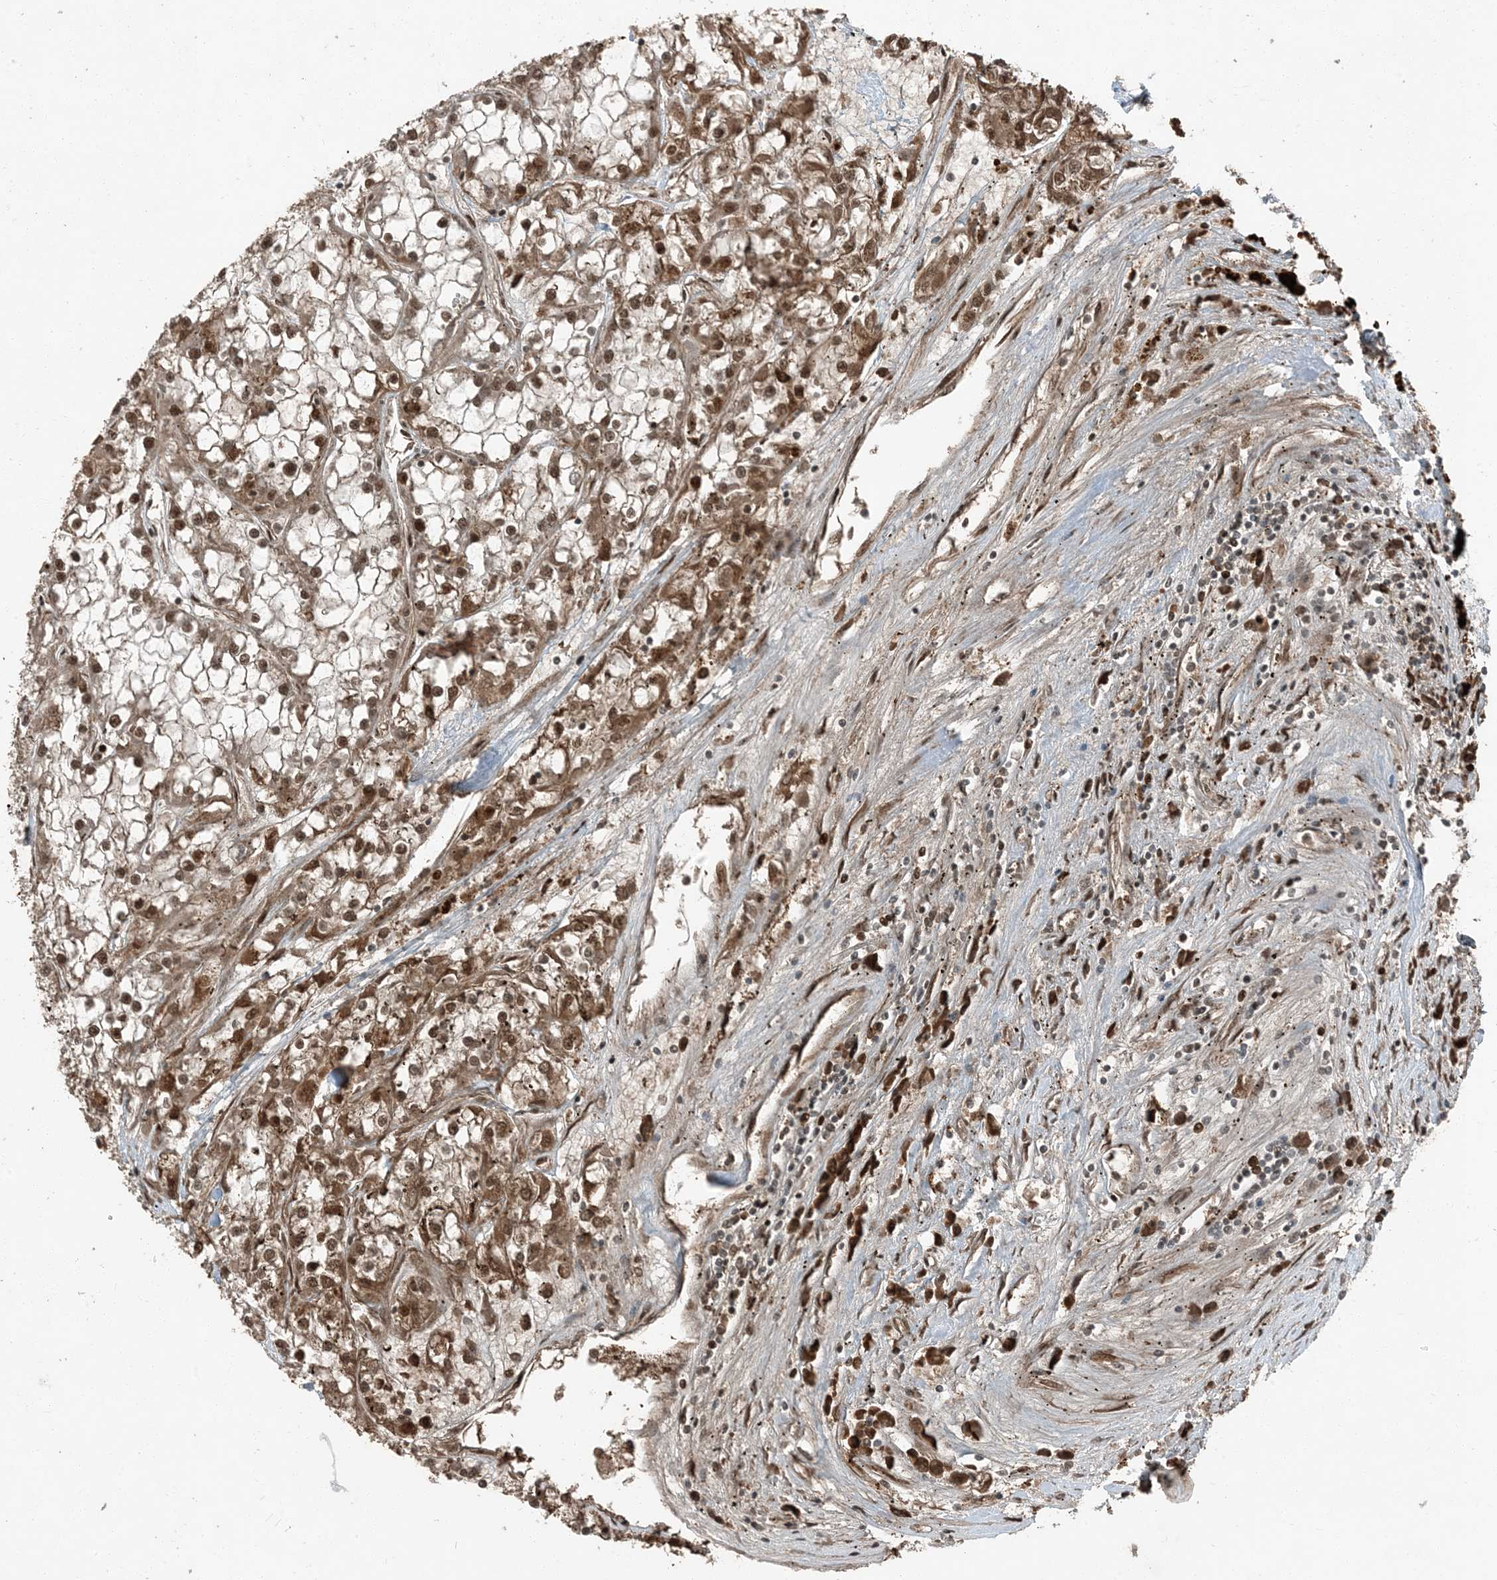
{"staining": {"intensity": "moderate", "quantity": ">75%", "location": "cytoplasmic/membranous,nuclear"}, "tissue": "renal cancer", "cell_type": "Tumor cells", "image_type": "cancer", "snomed": [{"axis": "morphology", "description": "Adenocarcinoma, NOS"}, {"axis": "topography", "description": "Kidney"}], "caption": "Protein expression analysis of human adenocarcinoma (renal) reveals moderate cytoplasmic/membranous and nuclear expression in approximately >75% of tumor cells.", "gene": "TRAPPC12", "patient": {"sex": "female", "age": 52}}